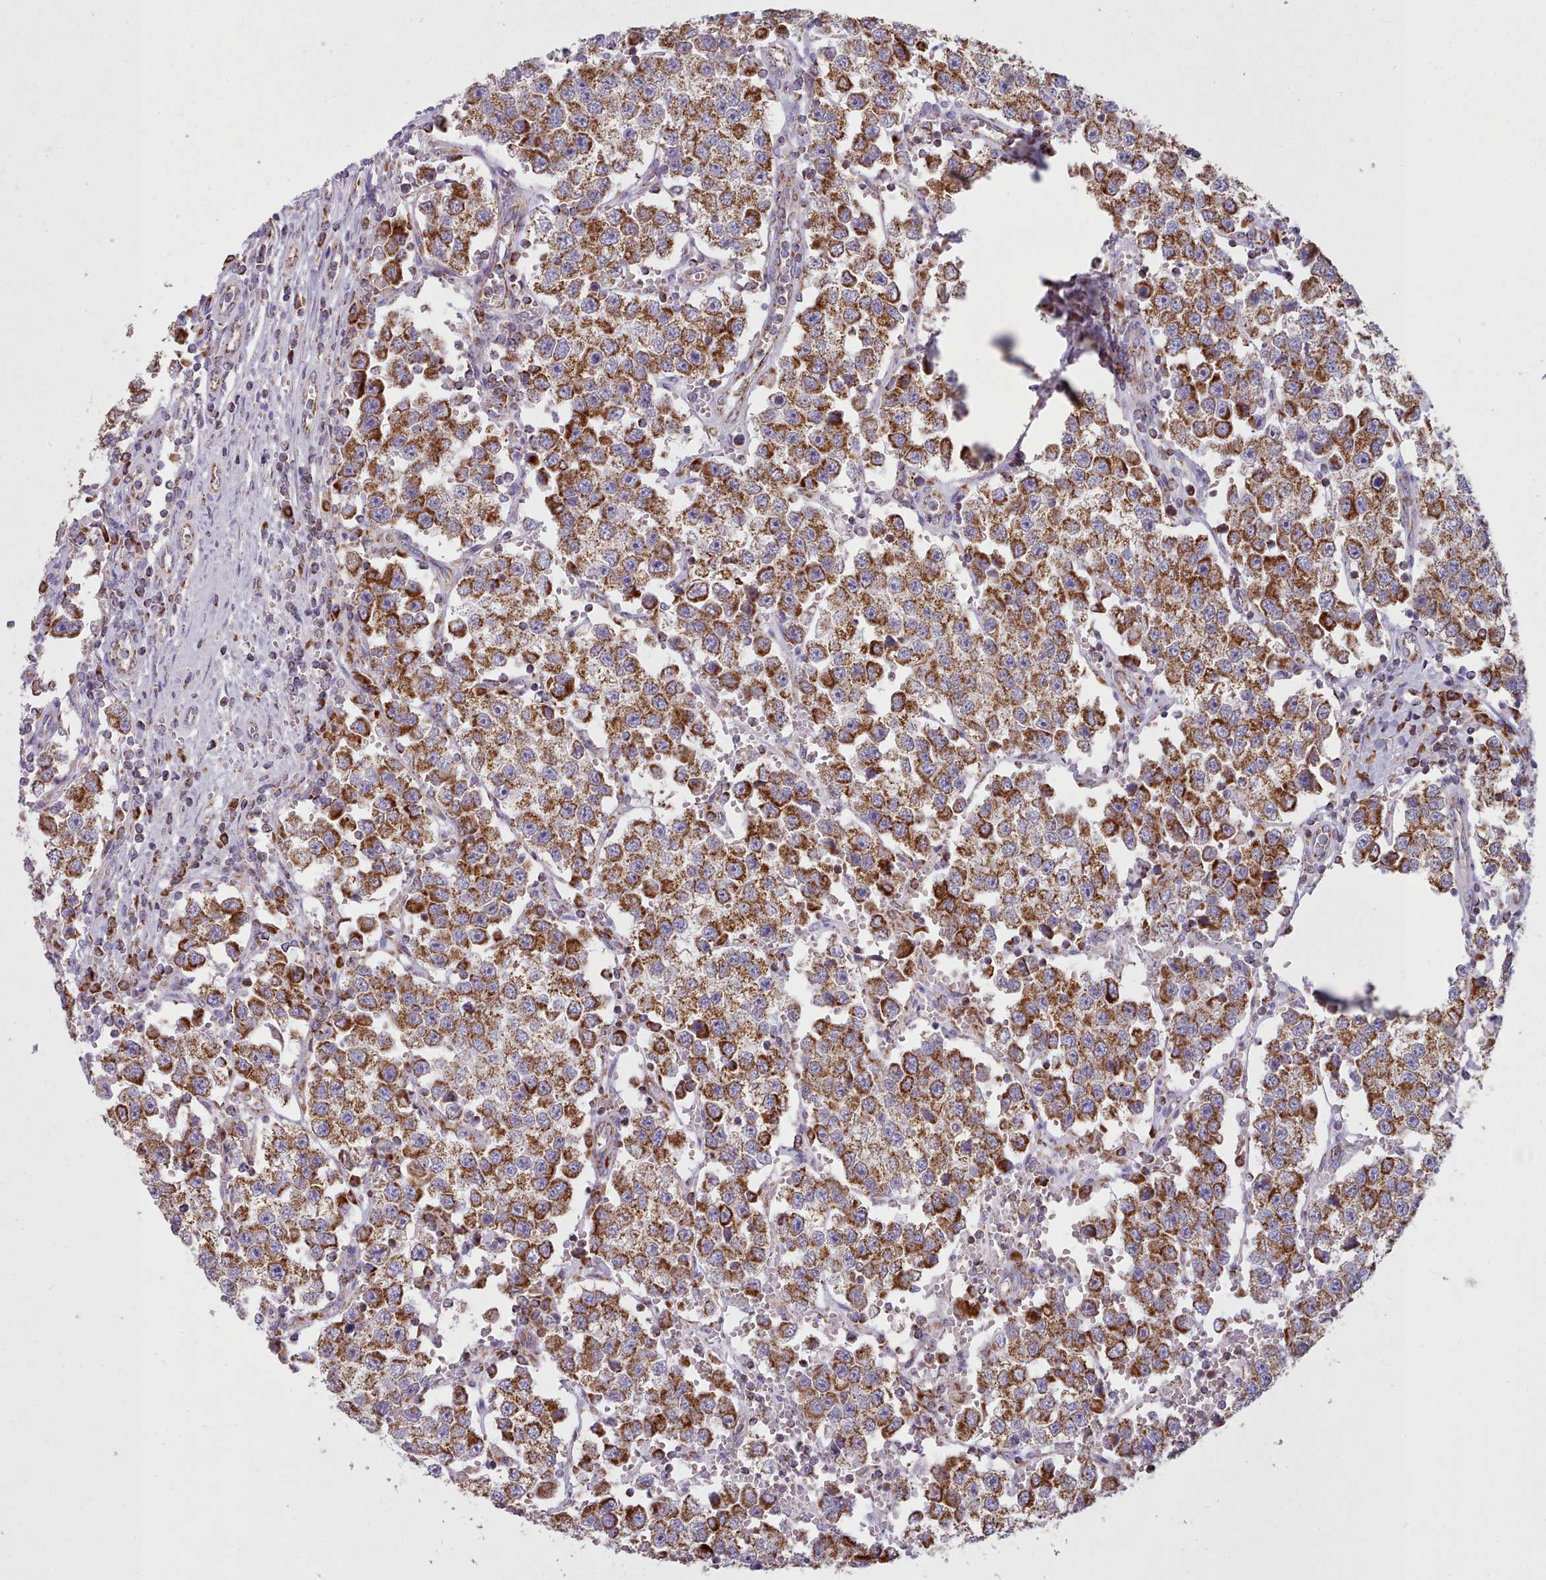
{"staining": {"intensity": "strong", "quantity": ">75%", "location": "cytoplasmic/membranous"}, "tissue": "testis cancer", "cell_type": "Tumor cells", "image_type": "cancer", "snomed": [{"axis": "morphology", "description": "Seminoma, NOS"}, {"axis": "topography", "description": "Testis"}], "caption": "The image demonstrates immunohistochemical staining of seminoma (testis). There is strong cytoplasmic/membranous positivity is identified in approximately >75% of tumor cells.", "gene": "SRP54", "patient": {"sex": "male", "age": 37}}